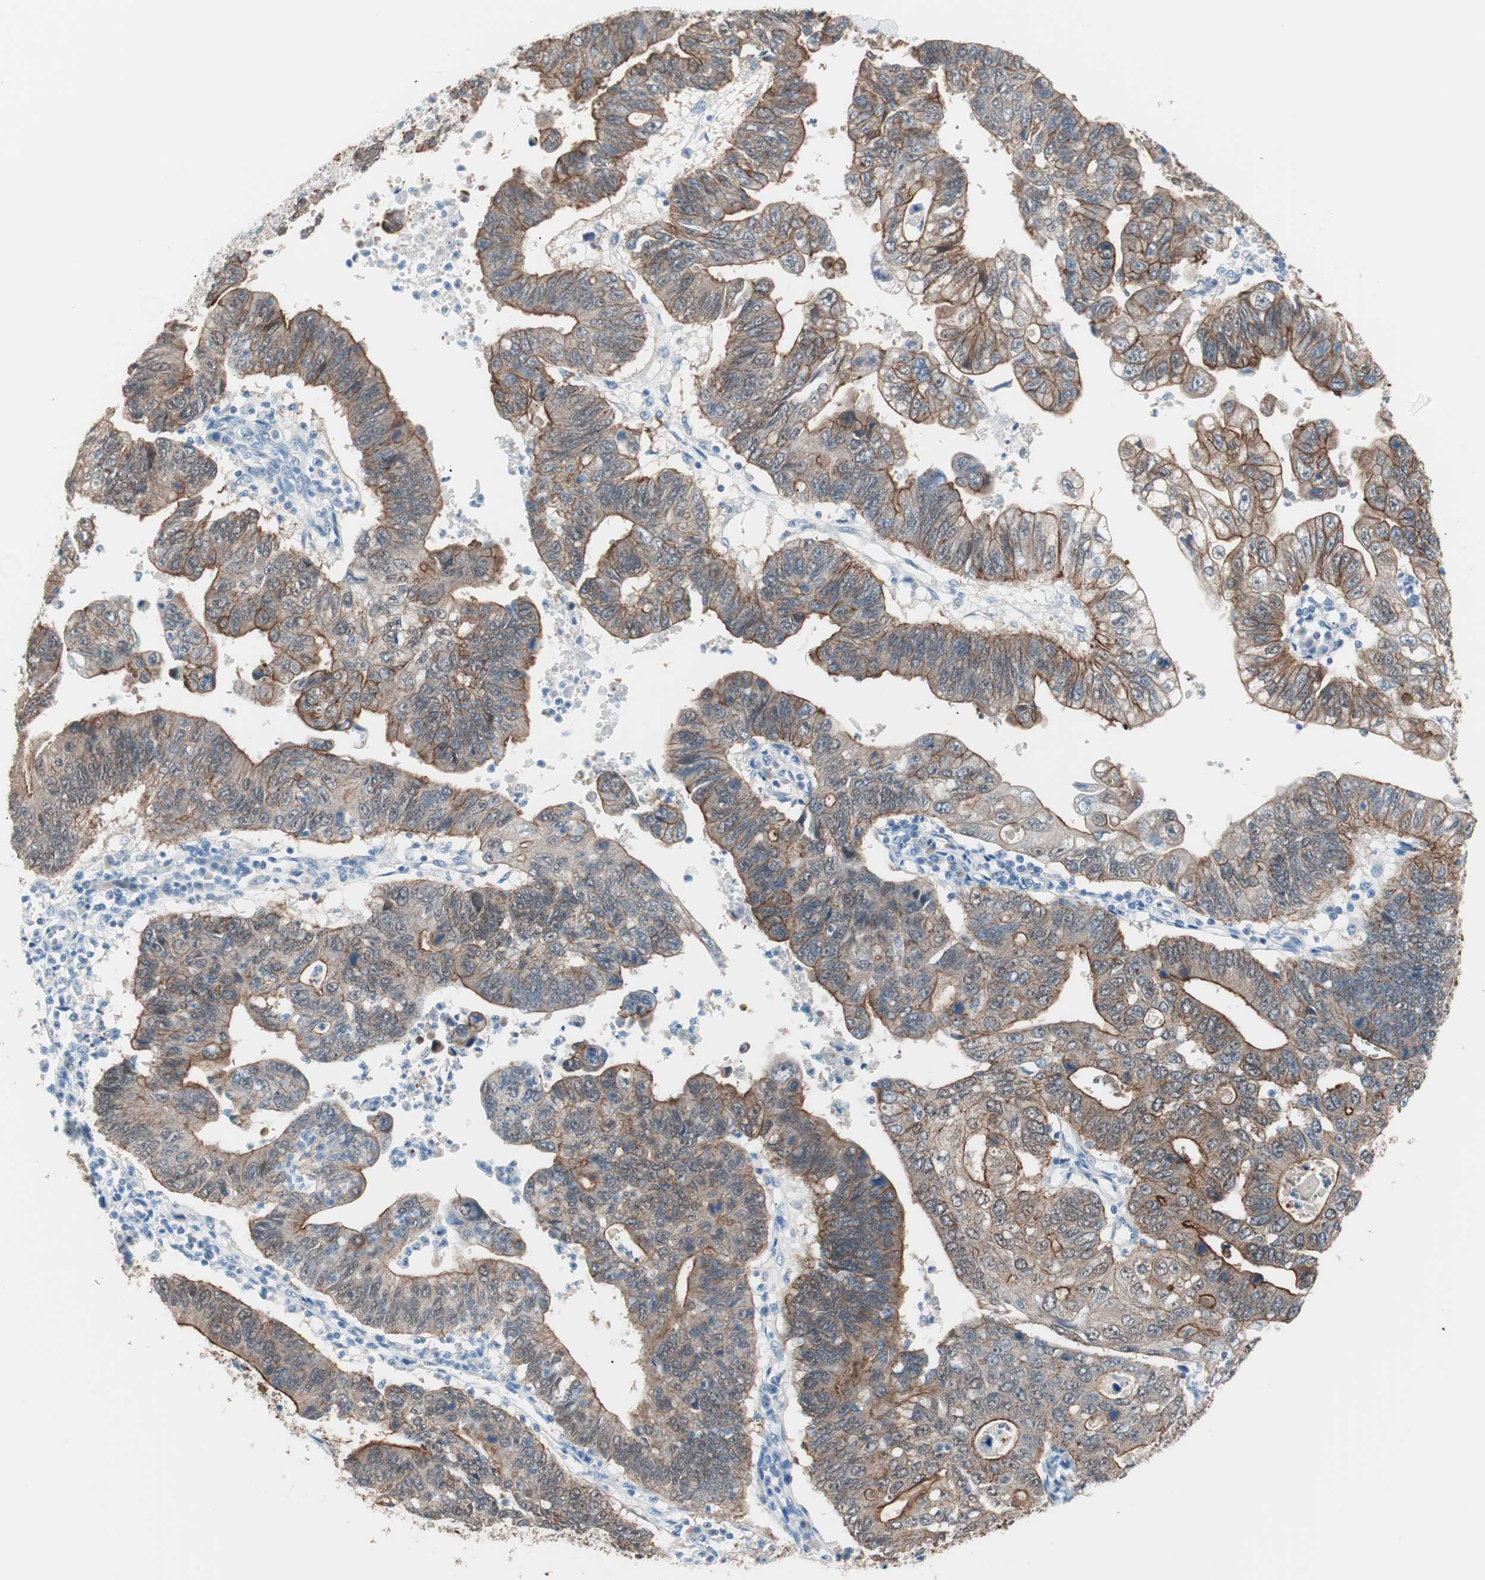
{"staining": {"intensity": "strong", "quantity": ">75%", "location": "cytoplasmic/membranous"}, "tissue": "stomach cancer", "cell_type": "Tumor cells", "image_type": "cancer", "snomed": [{"axis": "morphology", "description": "Adenocarcinoma, NOS"}, {"axis": "topography", "description": "Stomach"}], "caption": "IHC (DAB) staining of human stomach adenocarcinoma exhibits strong cytoplasmic/membranous protein expression in approximately >75% of tumor cells.", "gene": "VIL1", "patient": {"sex": "male", "age": 59}}